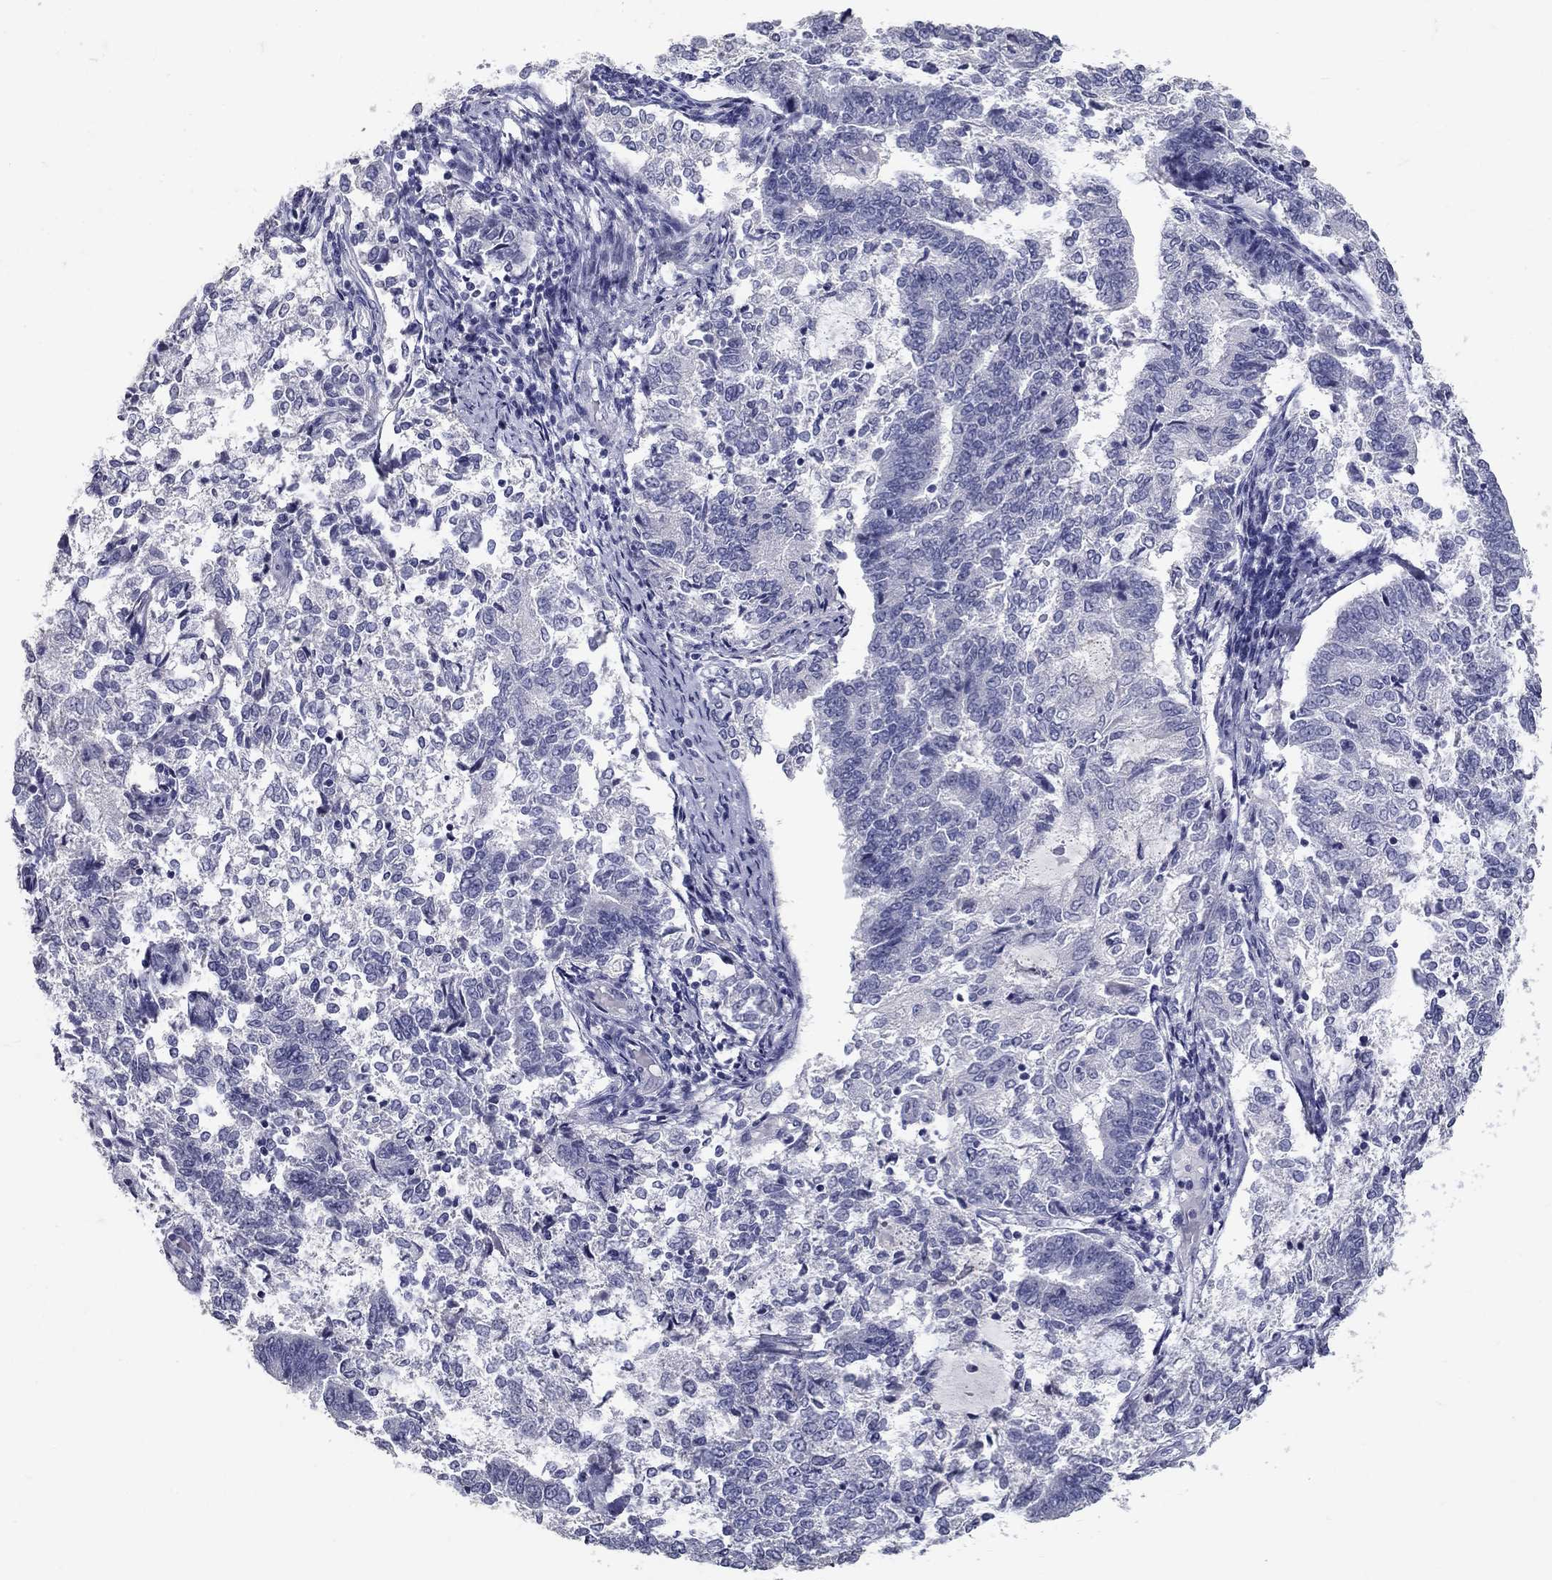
{"staining": {"intensity": "negative", "quantity": "none", "location": "none"}, "tissue": "endometrial cancer", "cell_type": "Tumor cells", "image_type": "cancer", "snomed": [{"axis": "morphology", "description": "Adenocarcinoma, NOS"}, {"axis": "topography", "description": "Endometrium"}], "caption": "Human adenocarcinoma (endometrial) stained for a protein using immunohistochemistry shows no staining in tumor cells.", "gene": "POMC", "patient": {"sex": "female", "age": 65}}